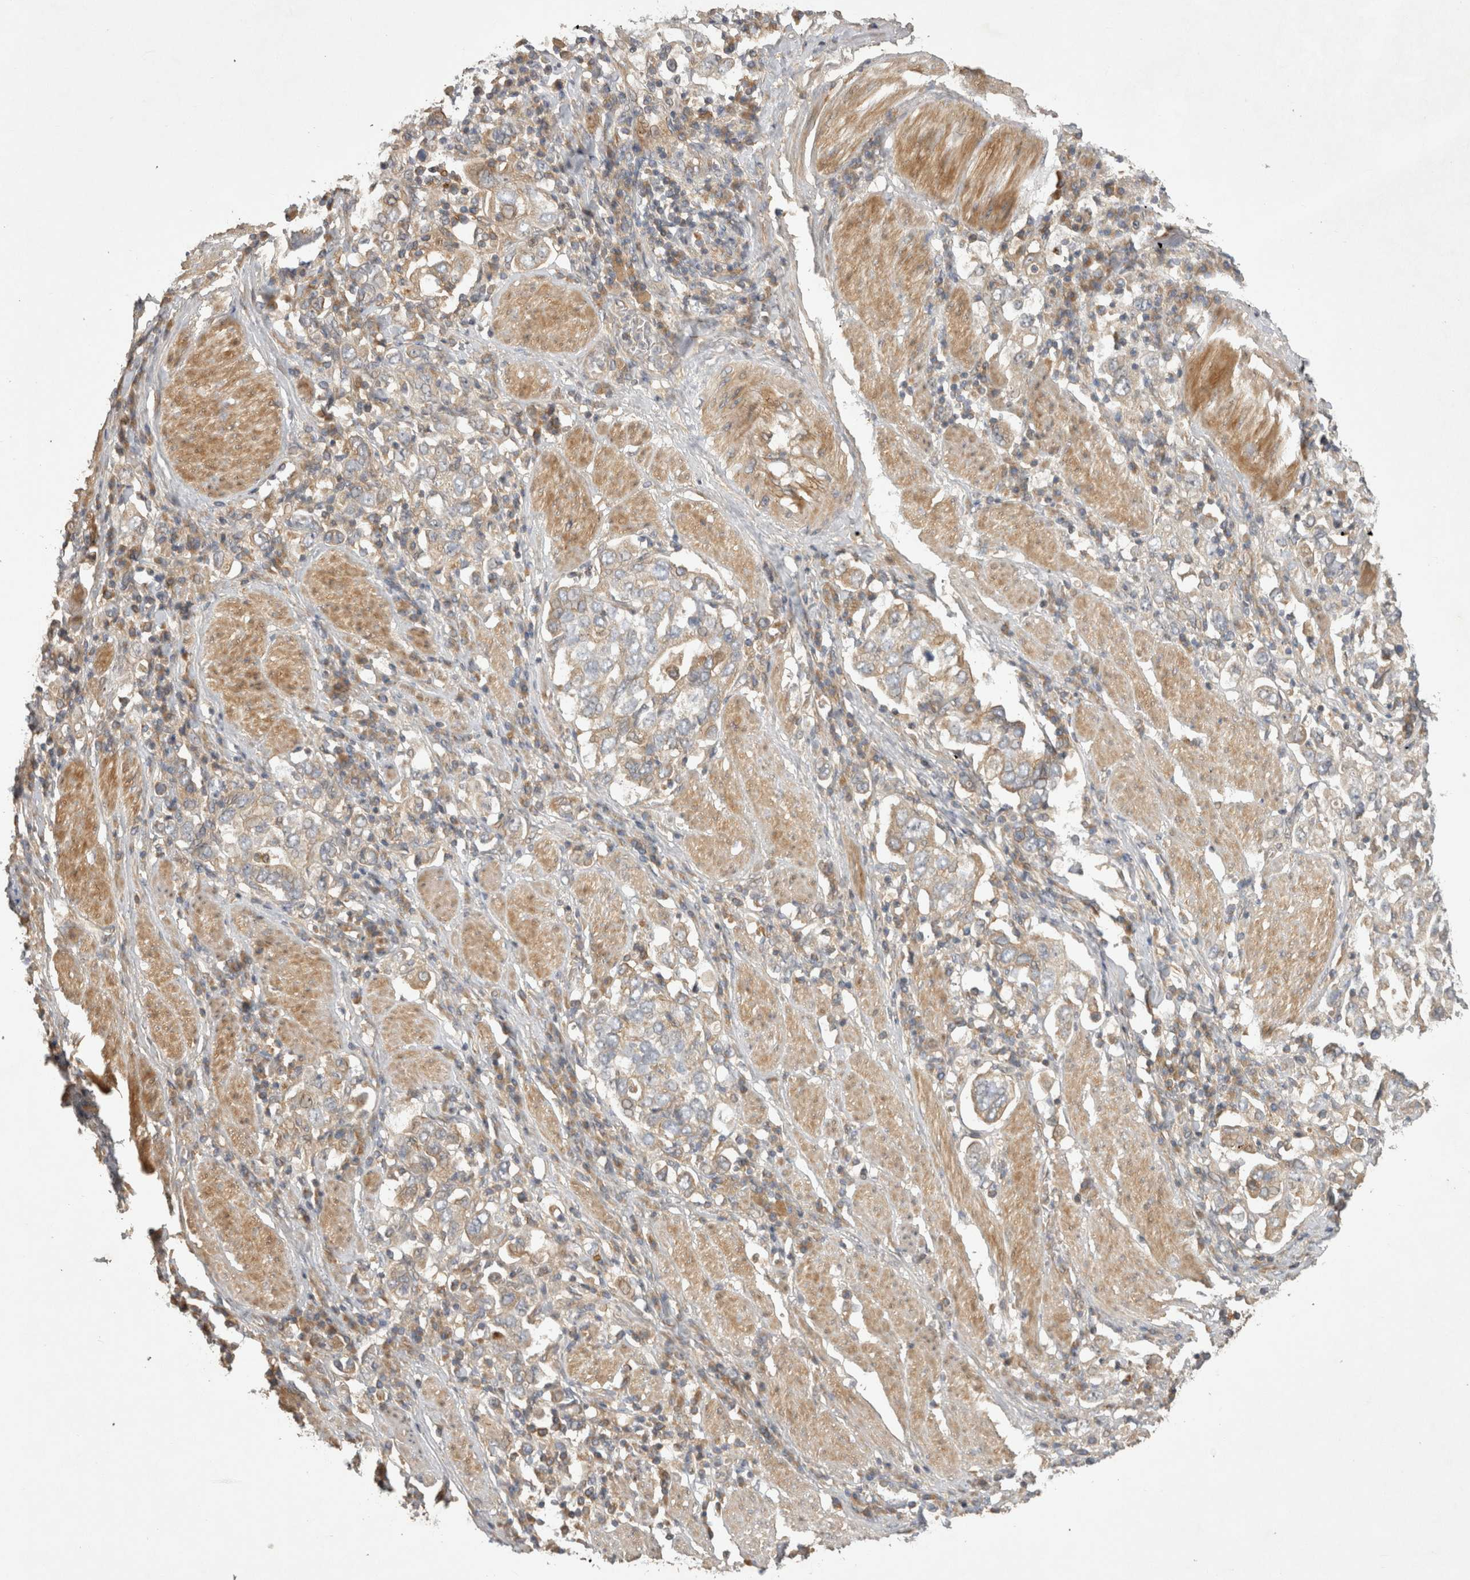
{"staining": {"intensity": "weak", "quantity": "<25%", "location": "cytoplasmic/membranous"}, "tissue": "stomach cancer", "cell_type": "Tumor cells", "image_type": "cancer", "snomed": [{"axis": "morphology", "description": "Adenocarcinoma, NOS"}, {"axis": "topography", "description": "Stomach, upper"}], "caption": "Immunohistochemical staining of adenocarcinoma (stomach) reveals no significant staining in tumor cells.", "gene": "PPP1R42", "patient": {"sex": "male", "age": 62}}